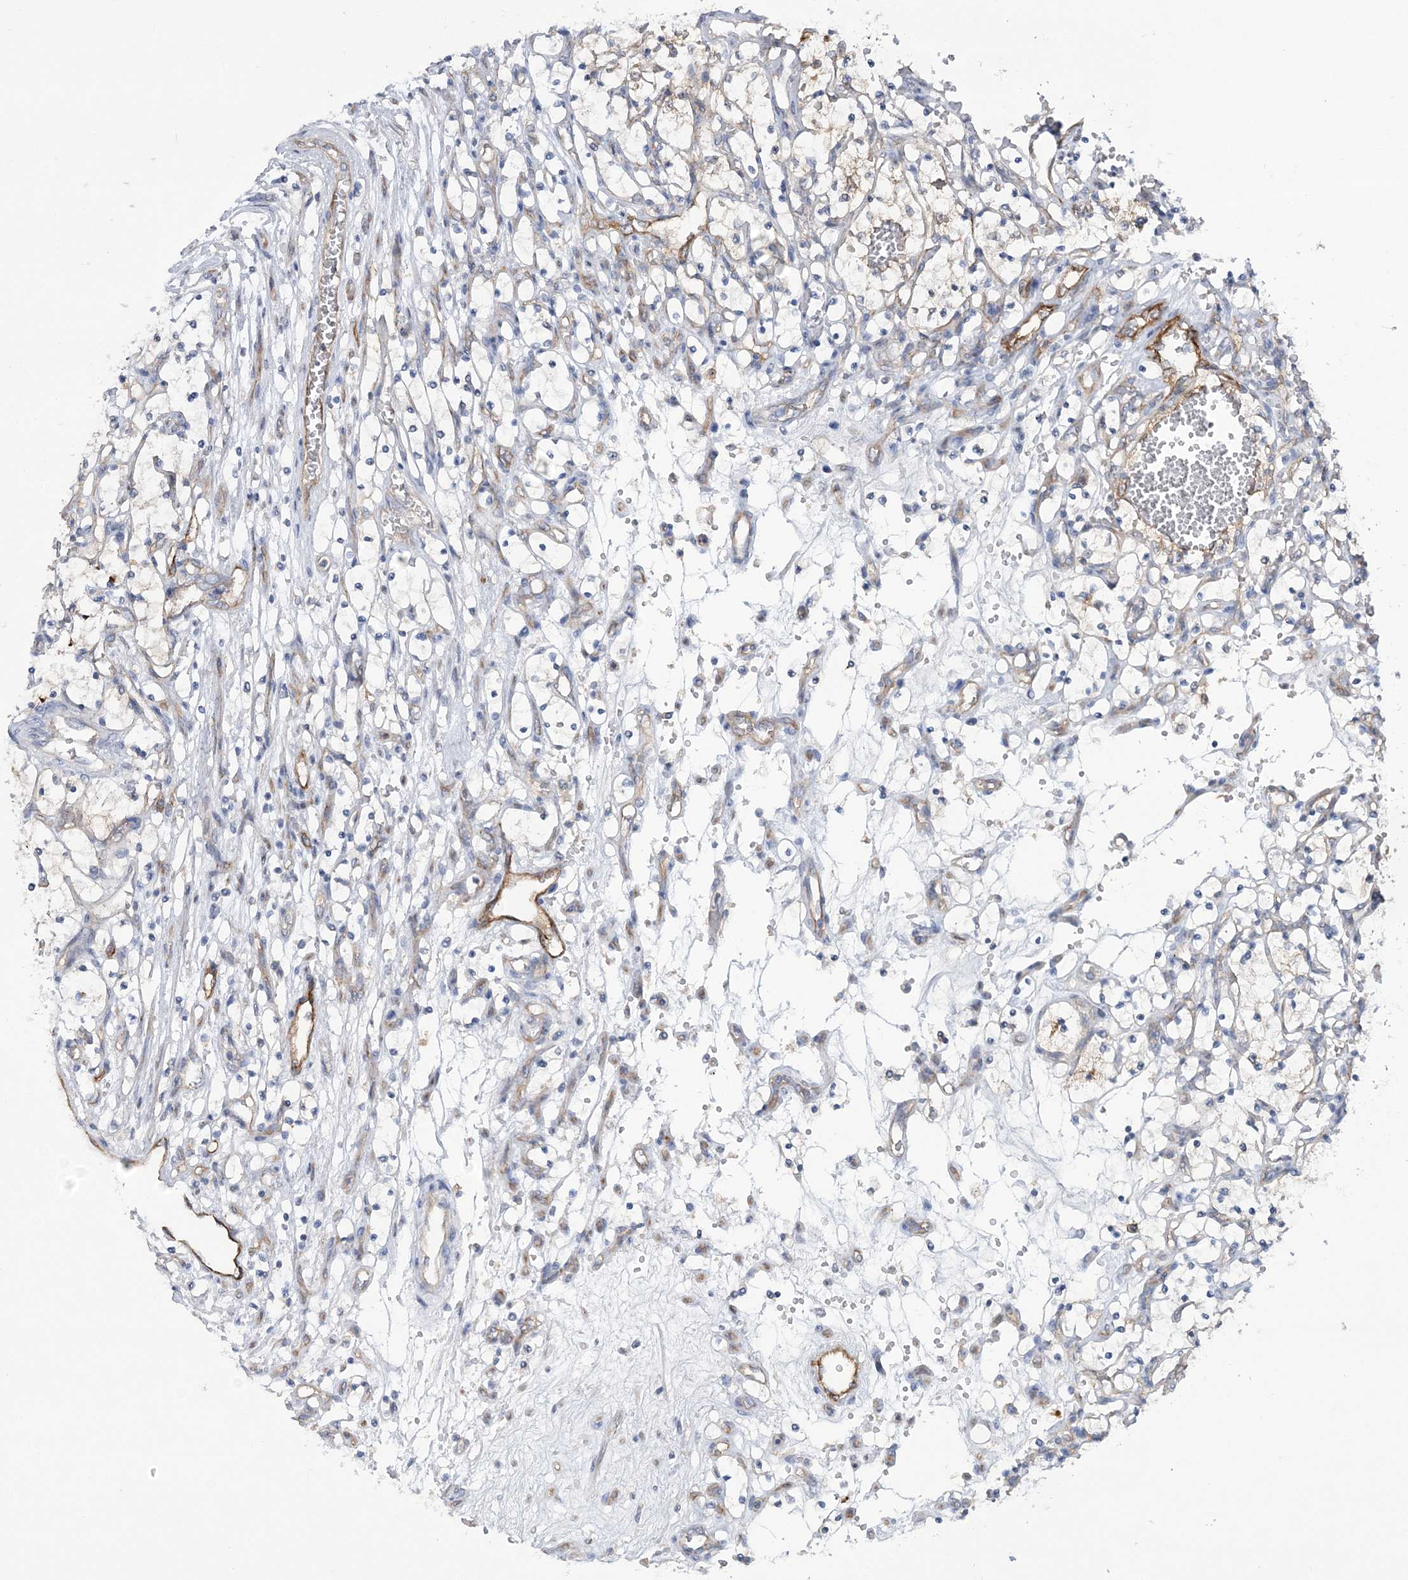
{"staining": {"intensity": "weak", "quantity": "<25%", "location": "cytoplasmic/membranous"}, "tissue": "renal cancer", "cell_type": "Tumor cells", "image_type": "cancer", "snomed": [{"axis": "morphology", "description": "Adenocarcinoma, NOS"}, {"axis": "topography", "description": "Kidney"}], "caption": "An IHC micrograph of adenocarcinoma (renal) is shown. There is no staining in tumor cells of adenocarcinoma (renal).", "gene": "RAB11FIP5", "patient": {"sex": "female", "age": 69}}